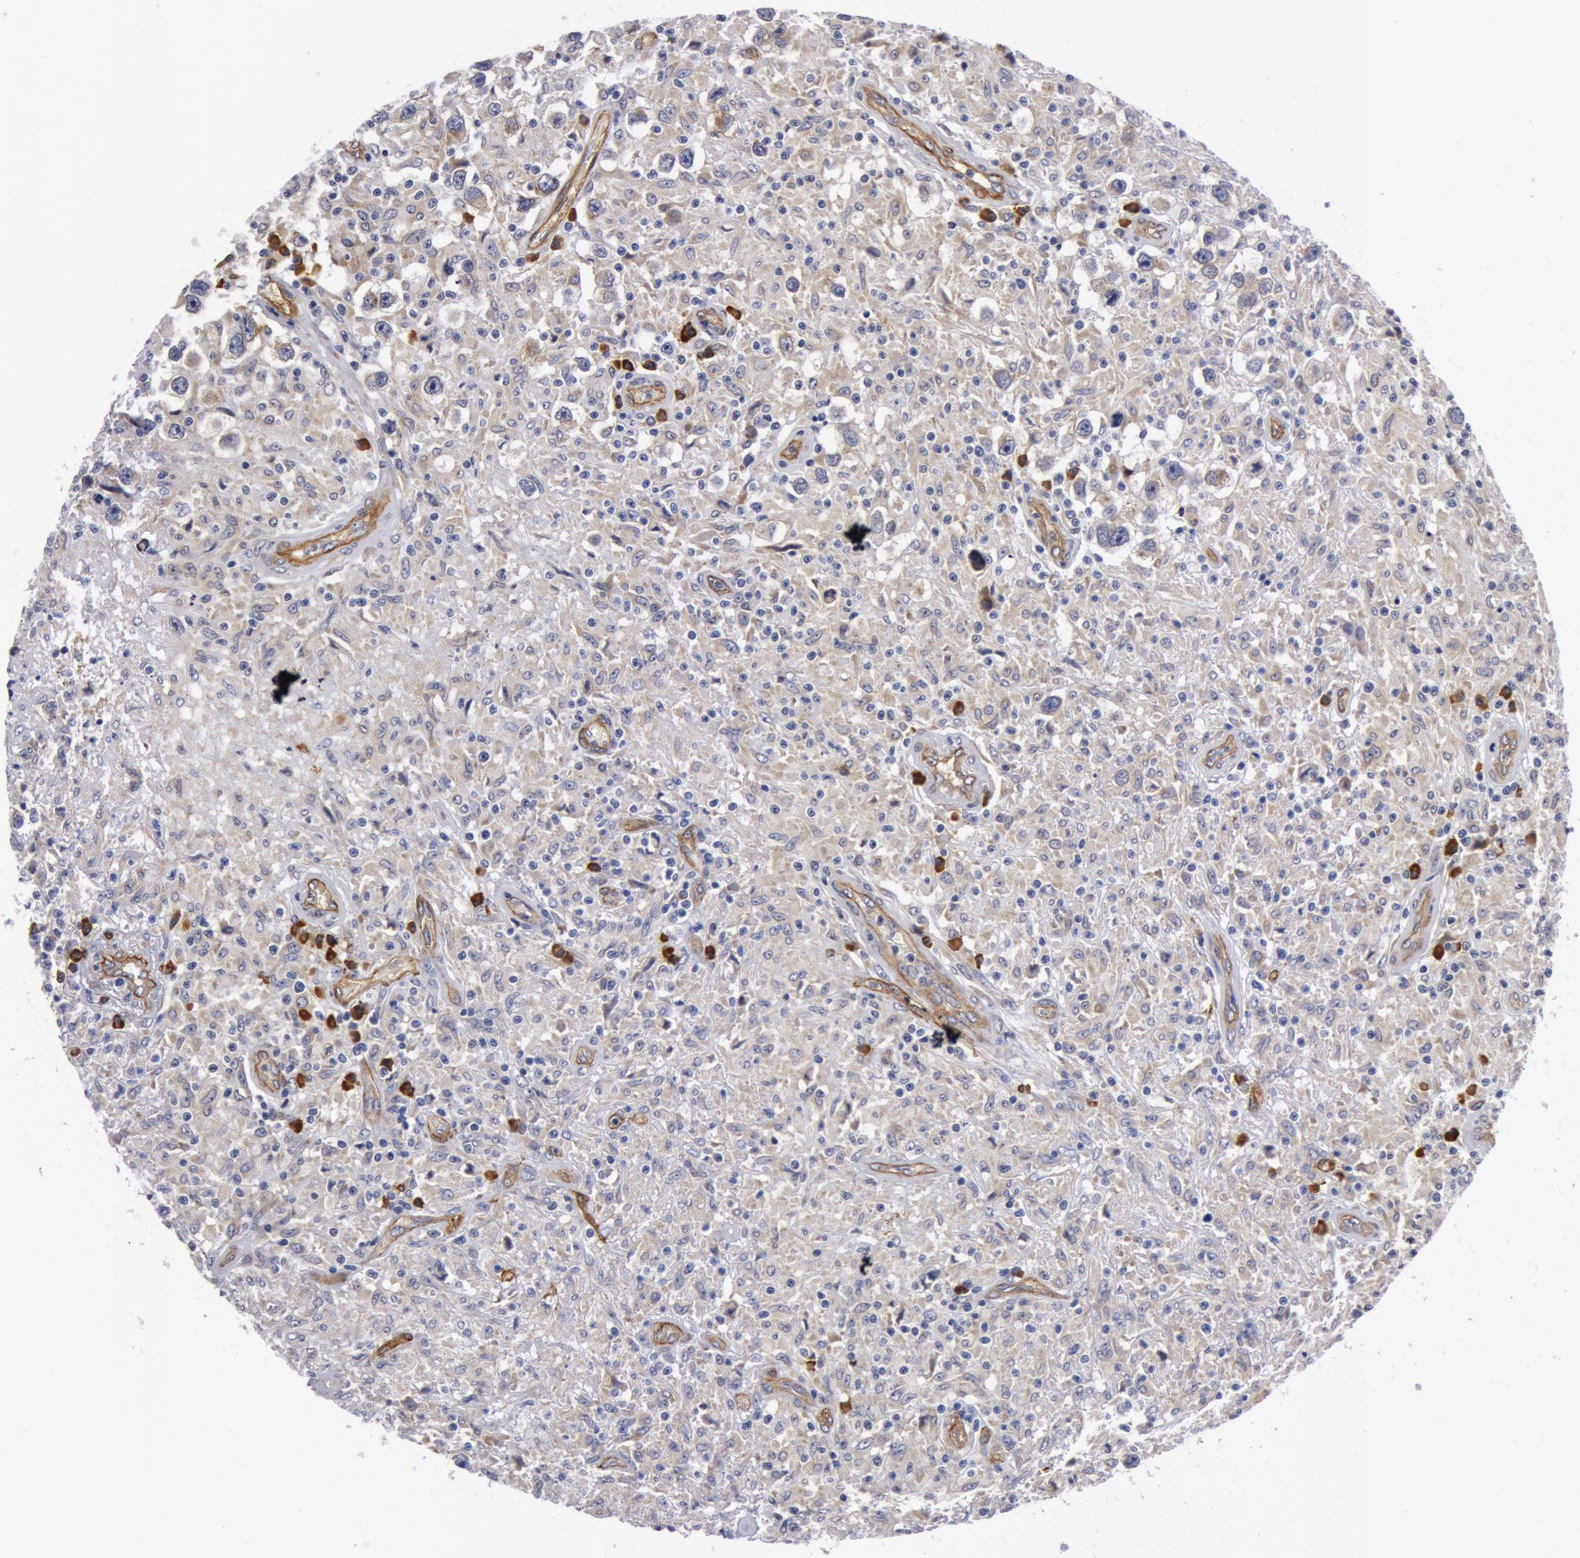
{"staining": {"intensity": "weak", "quantity": "<25%", "location": "cytoplasmic/membranous"}, "tissue": "testis cancer", "cell_type": "Tumor cells", "image_type": "cancer", "snomed": [{"axis": "morphology", "description": "Seminoma, NOS"}, {"axis": "topography", "description": "Testis"}], "caption": "IHC photomicrograph of neoplastic tissue: testis cancer stained with DAB (3,3'-diaminobenzidine) demonstrates no significant protein positivity in tumor cells.", "gene": "IL23A", "patient": {"sex": "male", "age": 34}}